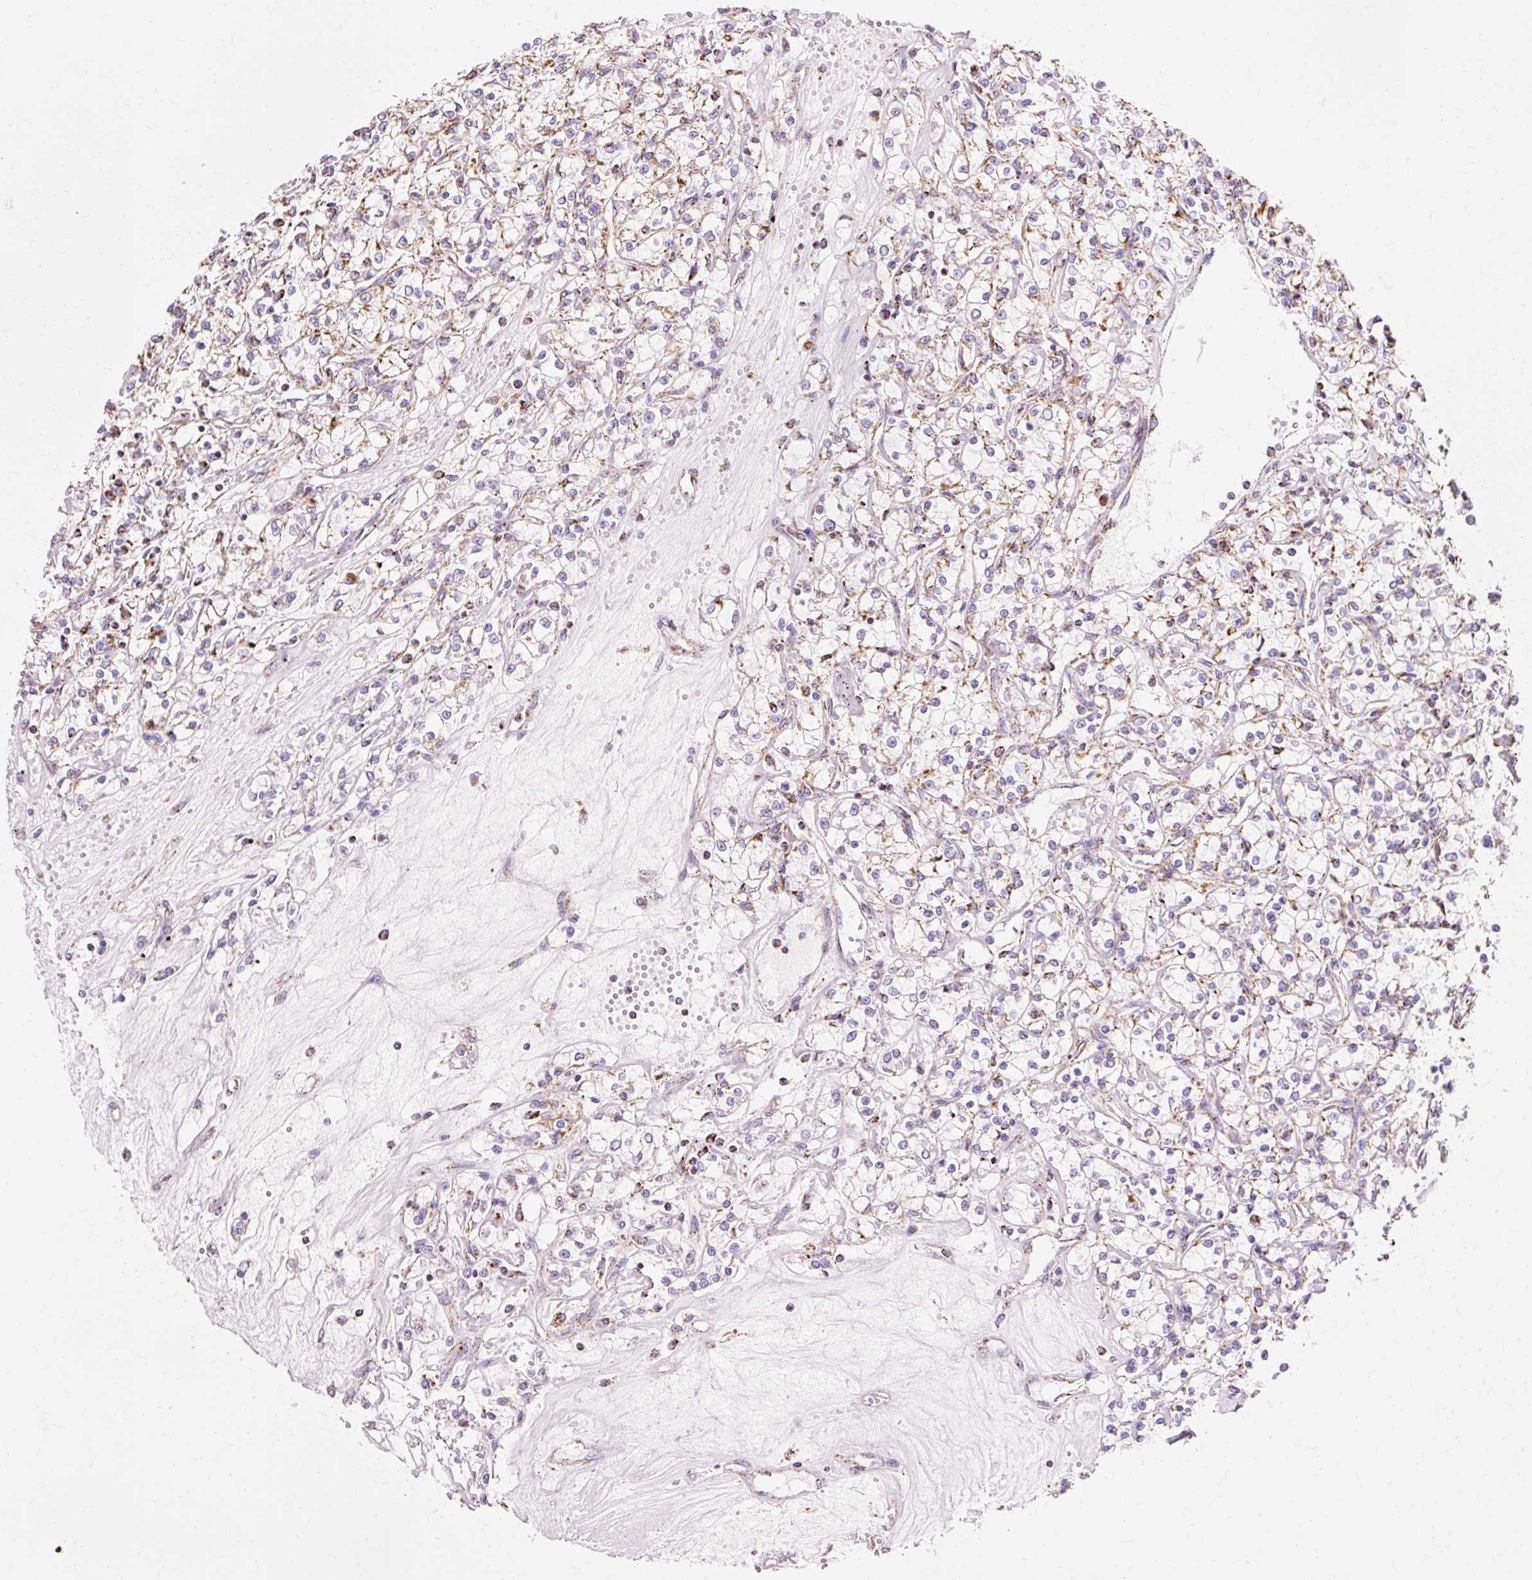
{"staining": {"intensity": "moderate", "quantity": "25%-75%", "location": "cytoplasmic/membranous"}, "tissue": "renal cancer", "cell_type": "Tumor cells", "image_type": "cancer", "snomed": [{"axis": "morphology", "description": "Adenocarcinoma, NOS"}, {"axis": "topography", "description": "Kidney"}], "caption": "Protein staining of adenocarcinoma (renal) tissue demonstrates moderate cytoplasmic/membranous expression in about 25%-75% of tumor cells. Using DAB (brown) and hematoxylin (blue) stains, captured at high magnification using brightfield microscopy.", "gene": "ATP5PO", "patient": {"sex": "female", "age": 59}}